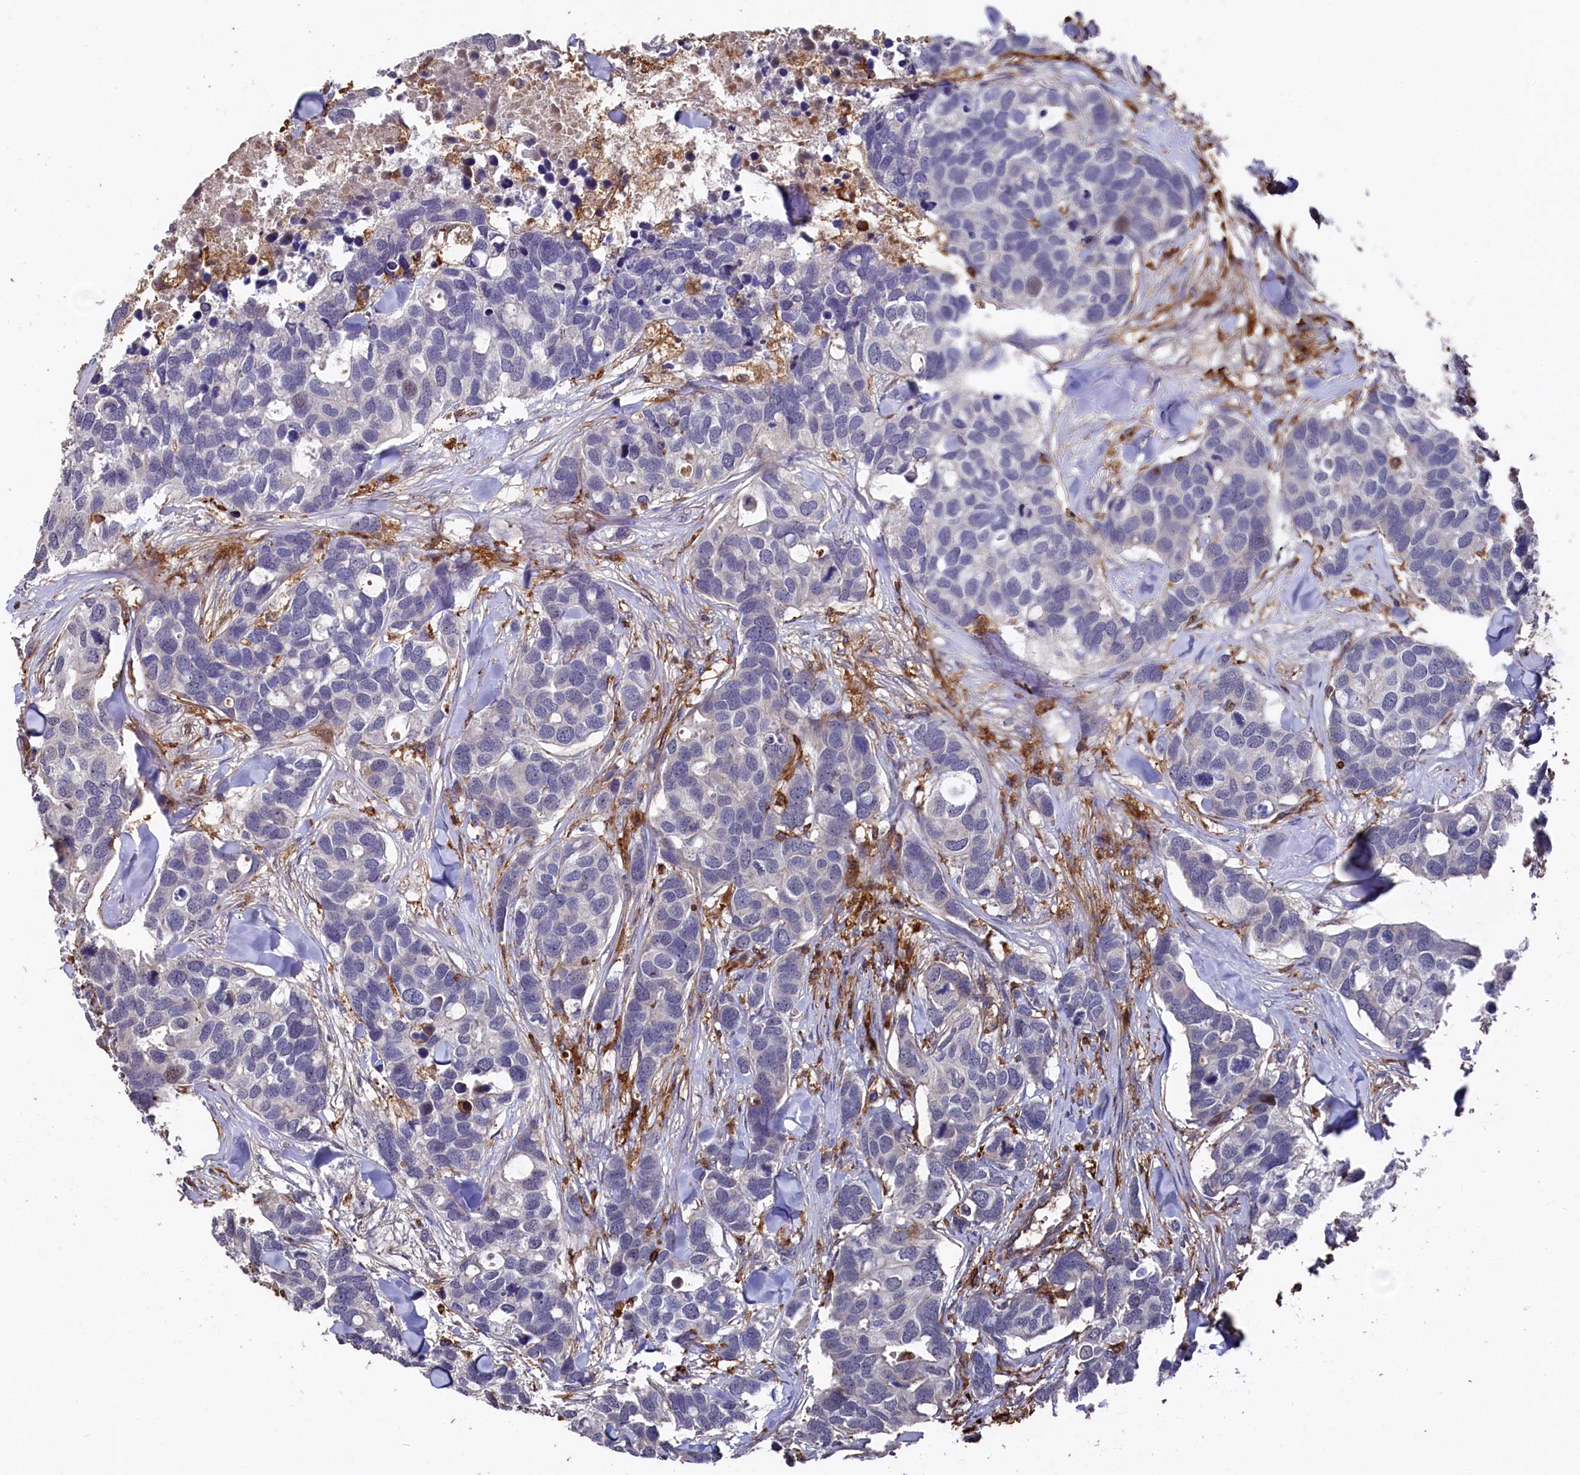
{"staining": {"intensity": "negative", "quantity": "none", "location": "none"}, "tissue": "breast cancer", "cell_type": "Tumor cells", "image_type": "cancer", "snomed": [{"axis": "morphology", "description": "Duct carcinoma"}, {"axis": "topography", "description": "Breast"}], "caption": "Immunohistochemical staining of human invasive ductal carcinoma (breast) demonstrates no significant staining in tumor cells. (DAB (3,3'-diaminobenzidine) immunohistochemistry (IHC), high magnification).", "gene": "PLEKHO2", "patient": {"sex": "female", "age": 83}}